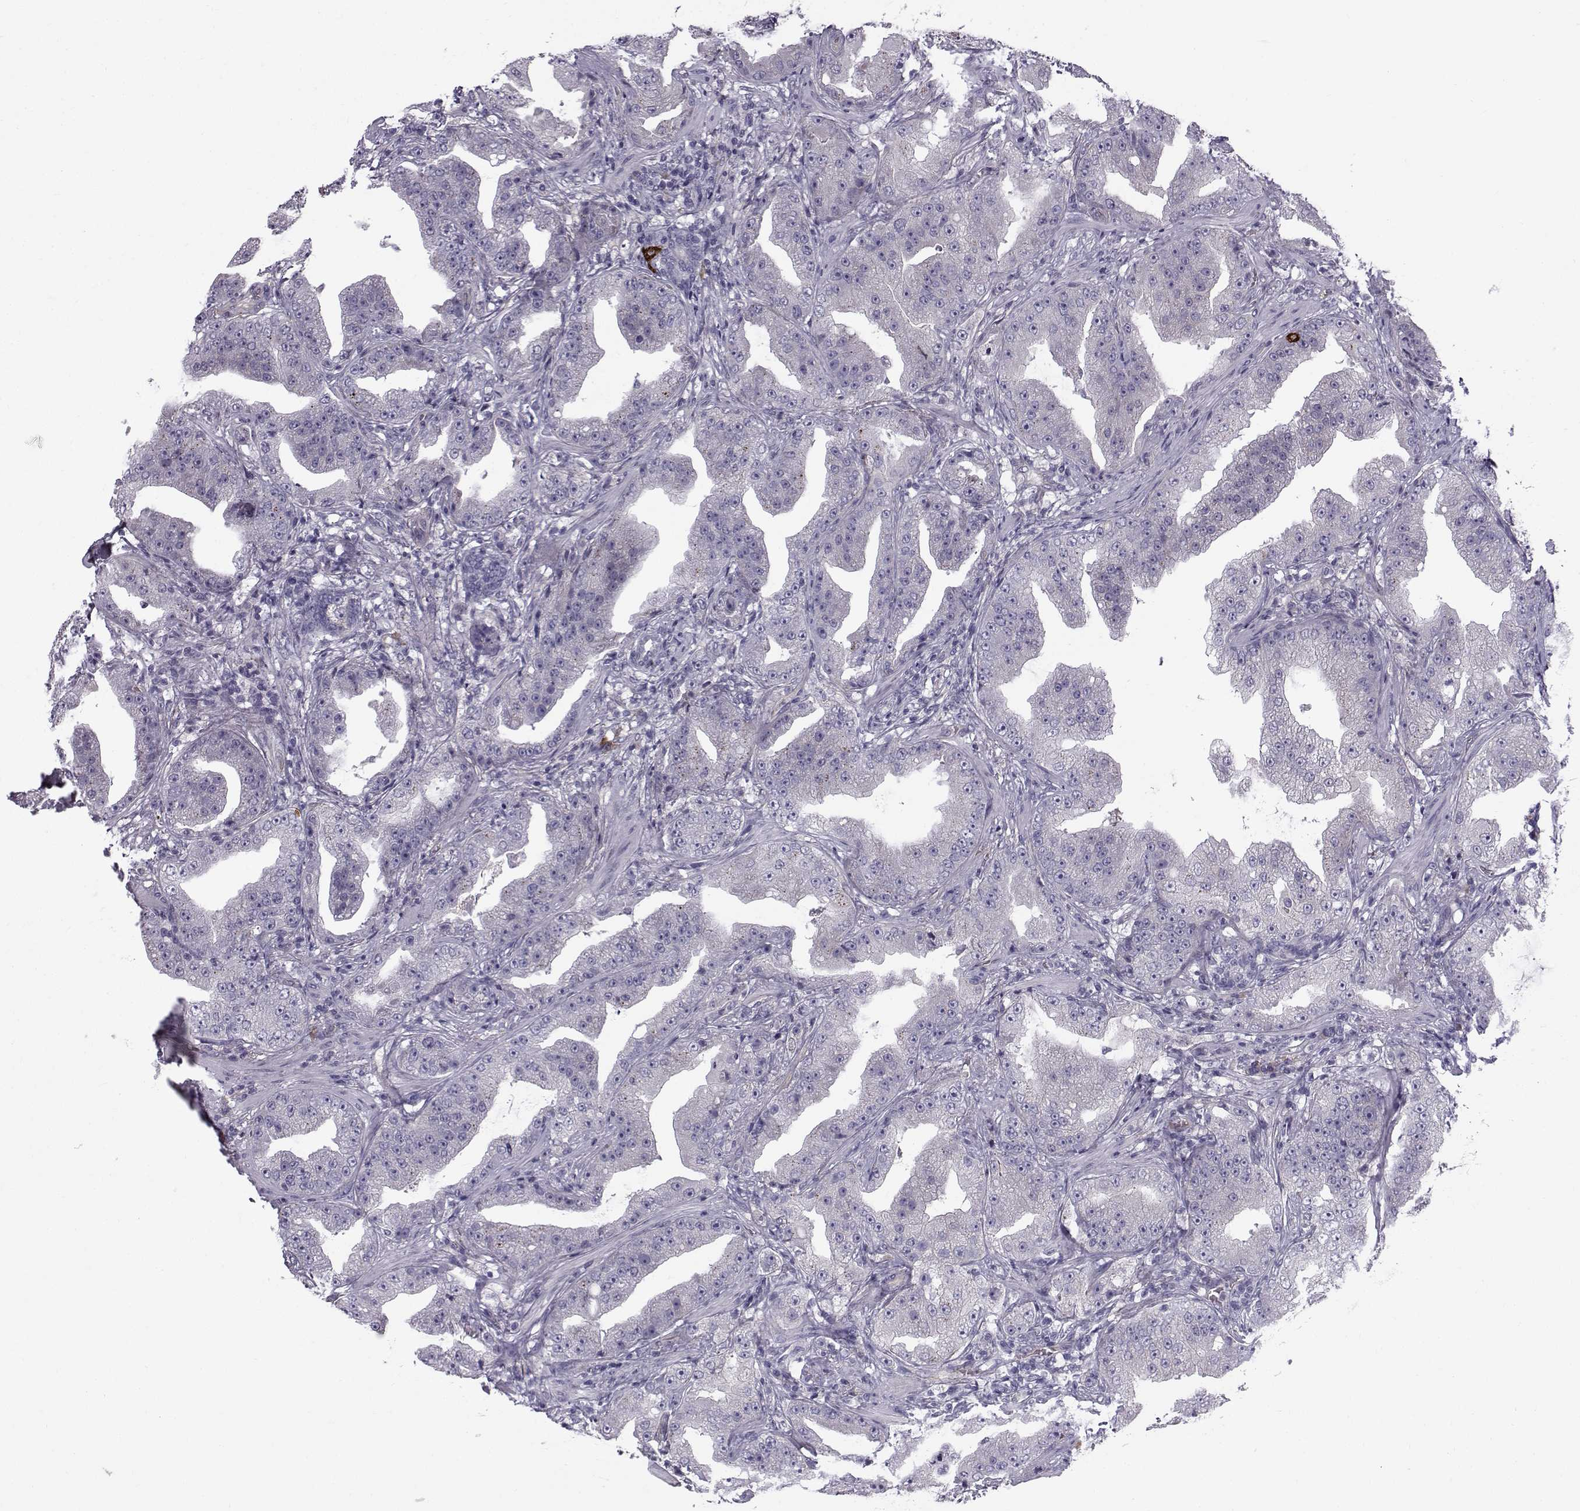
{"staining": {"intensity": "strong", "quantity": "<25%", "location": "cytoplasmic/membranous"}, "tissue": "prostate cancer", "cell_type": "Tumor cells", "image_type": "cancer", "snomed": [{"axis": "morphology", "description": "Adenocarcinoma, Low grade"}, {"axis": "topography", "description": "Prostate"}], "caption": "Tumor cells demonstrate medium levels of strong cytoplasmic/membranous staining in about <25% of cells in prostate cancer (low-grade adenocarcinoma). (DAB (3,3'-diaminobenzidine) IHC, brown staining for protein, blue staining for nuclei).", "gene": "QPCT", "patient": {"sex": "male", "age": 62}}